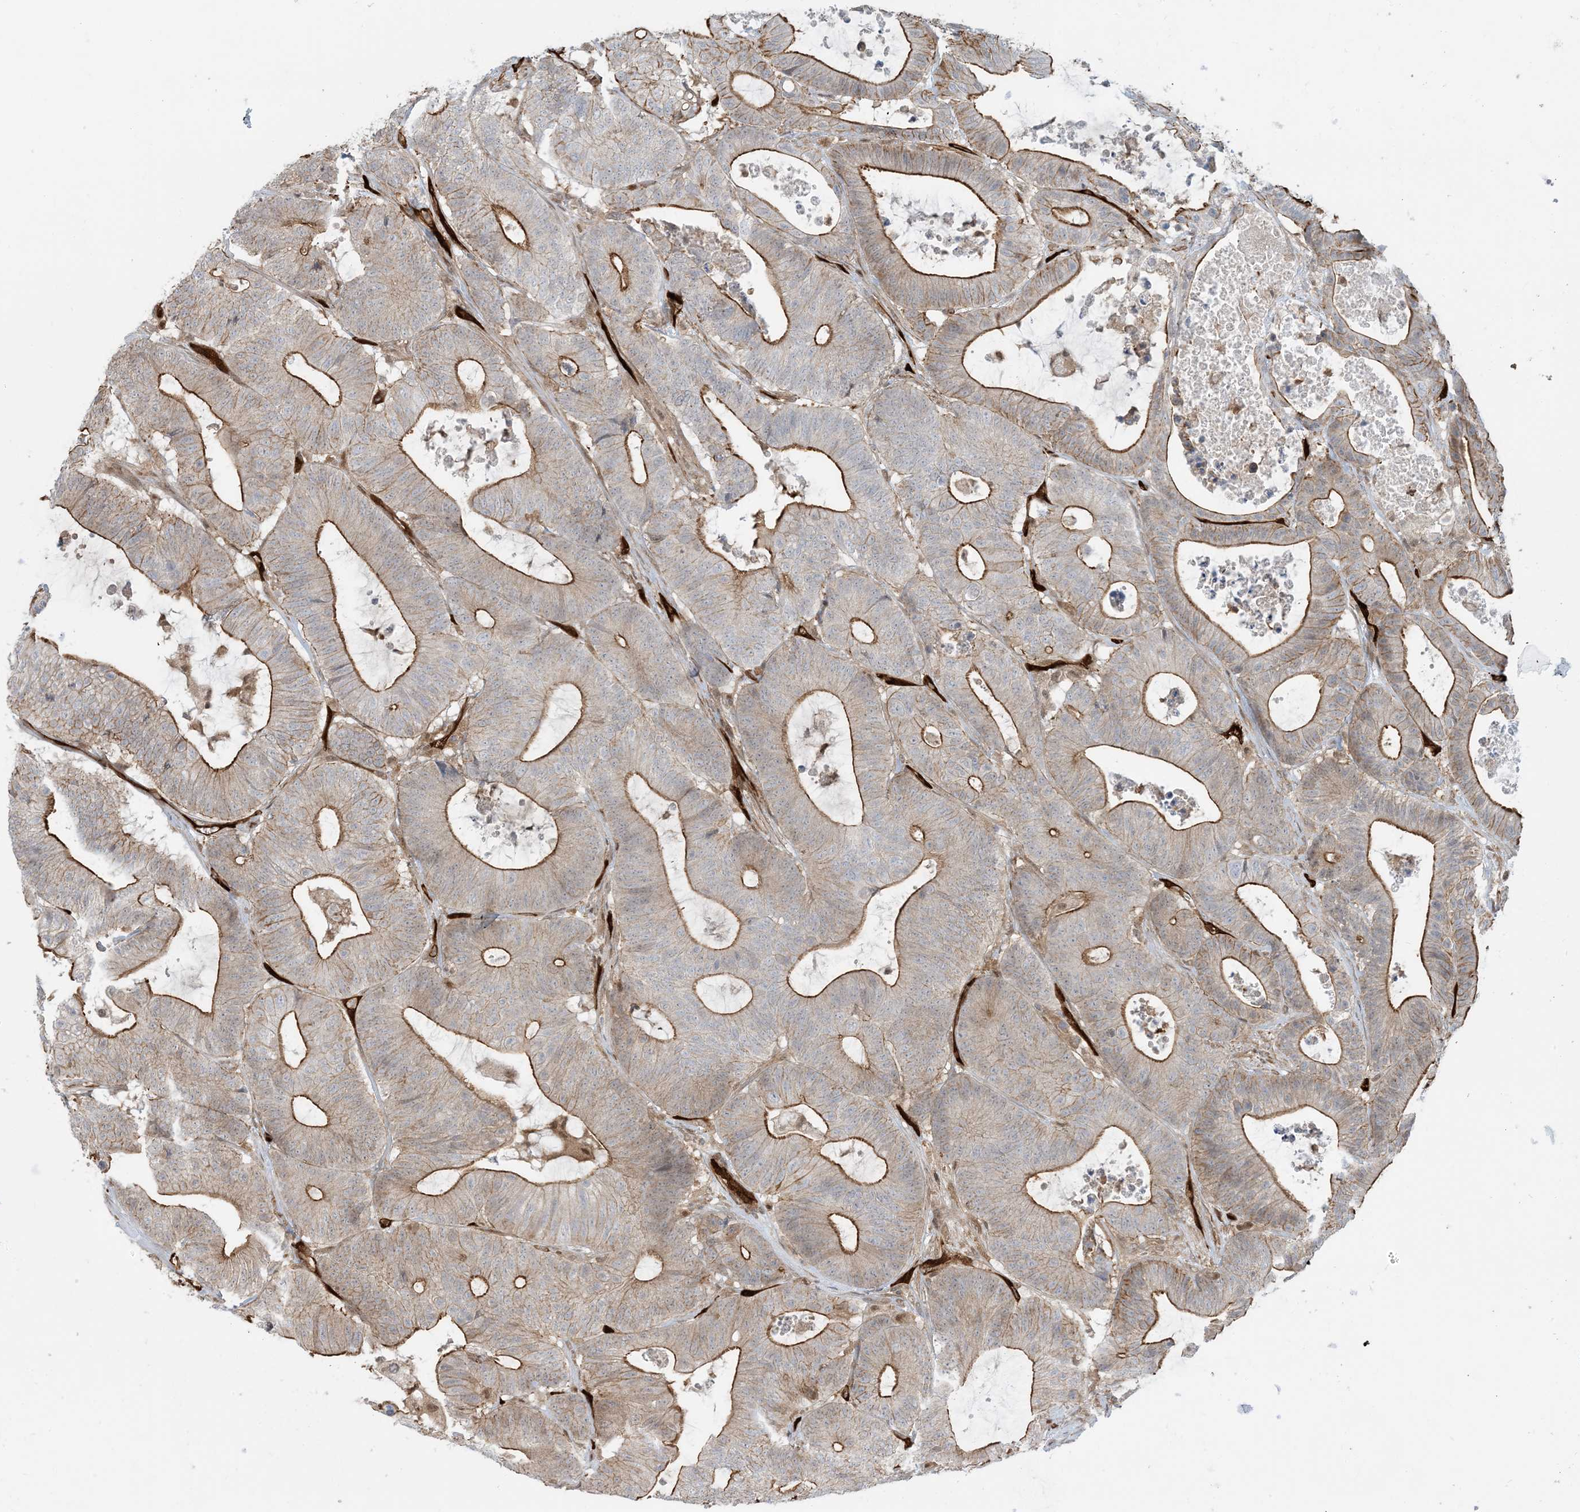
{"staining": {"intensity": "moderate", "quantity": ">75%", "location": "cytoplasmic/membranous"}, "tissue": "colorectal cancer", "cell_type": "Tumor cells", "image_type": "cancer", "snomed": [{"axis": "morphology", "description": "Adenocarcinoma, NOS"}, {"axis": "topography", "description": "Colon"}], "caption": "Colorectal adenocarcinoma tissue demonstrates moderate cytoplasmic/membranous positivity in approximately >75% of tumor cells, visualized by immunohistochemistry.", "gene": "PPM1F", "patient": {"sex": "female", "age": 84}}